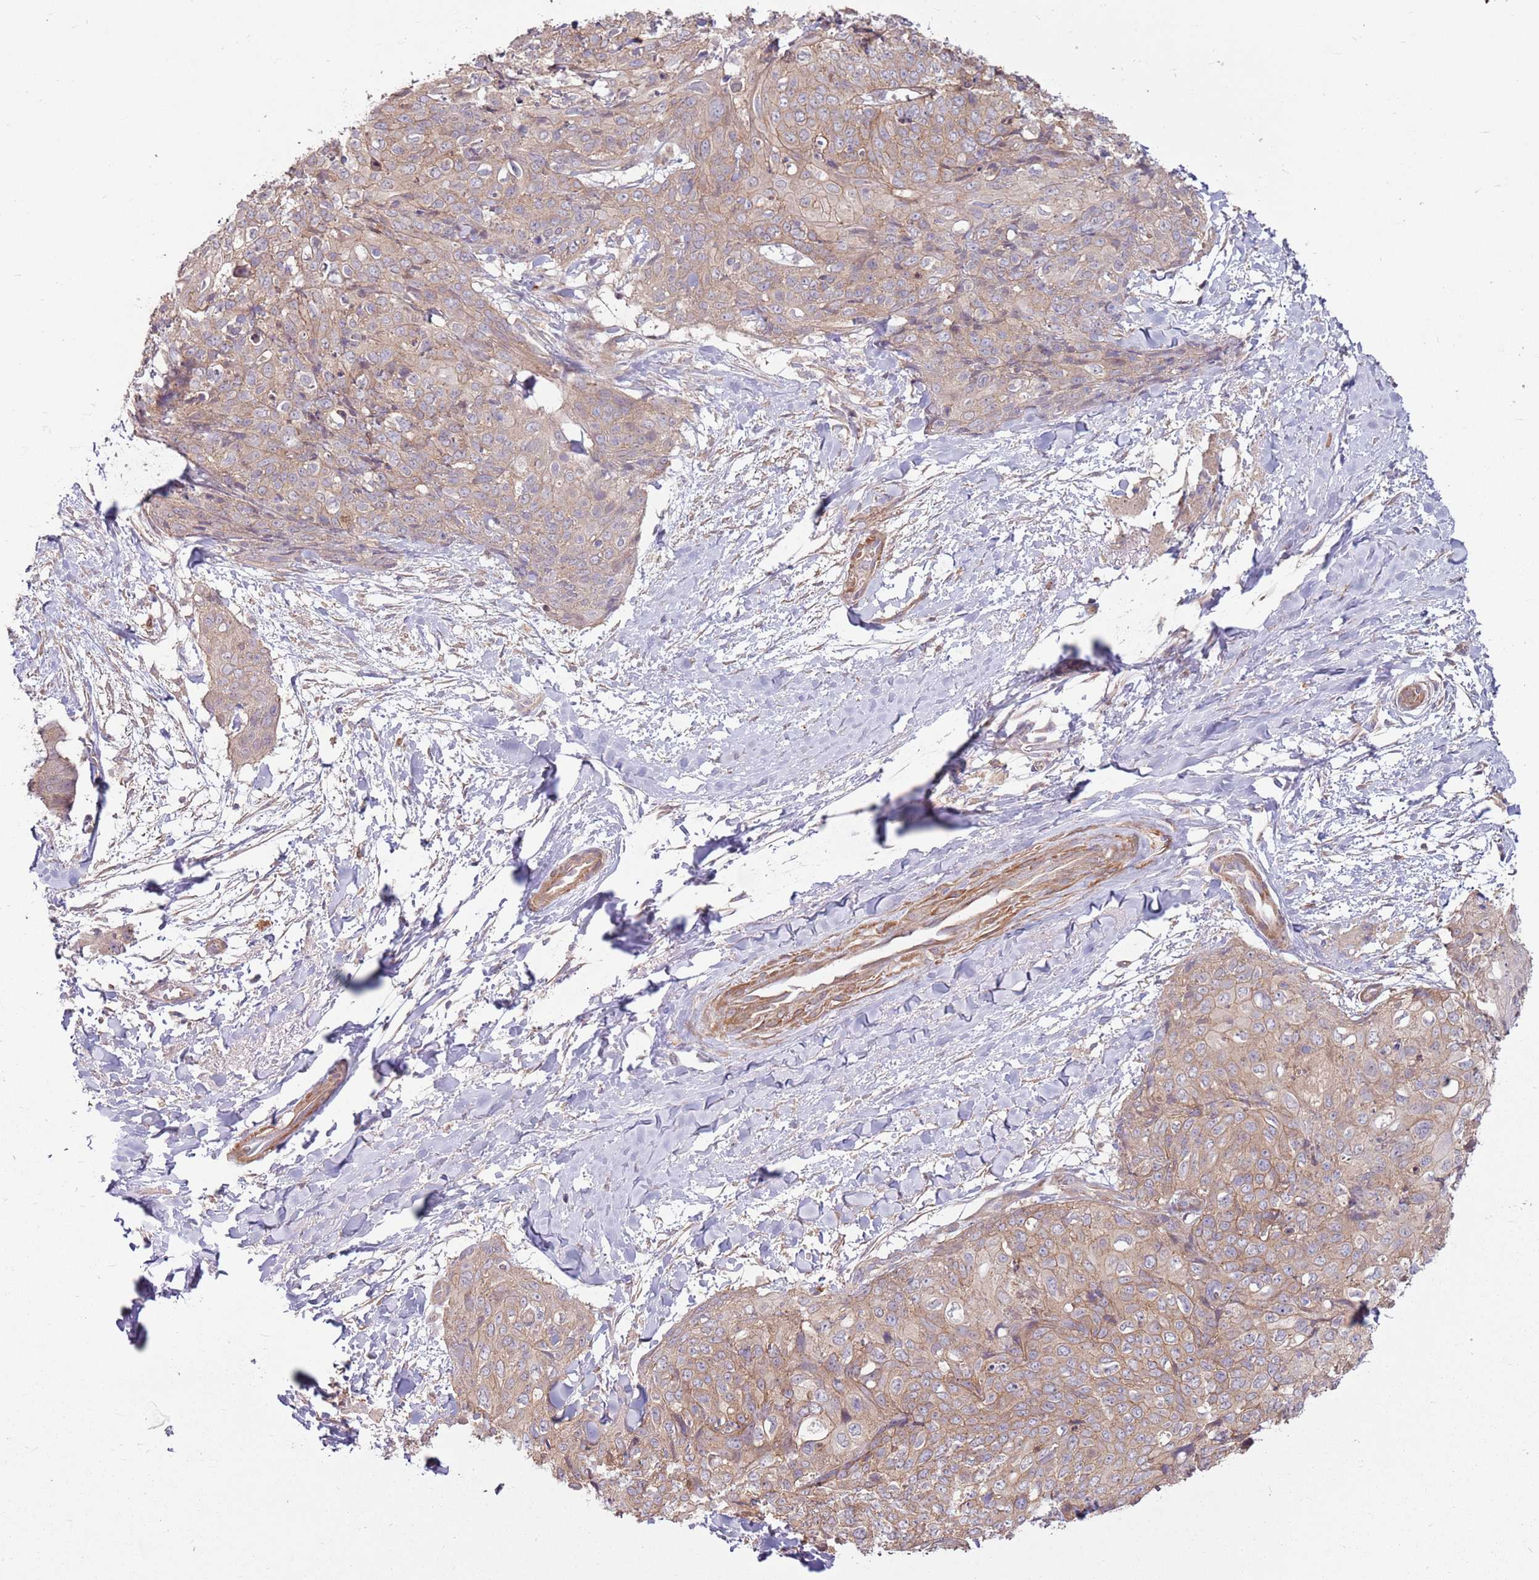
{"staining": {"intensity": "weak", "quantity": "25%-75%", "location": "cytoplasmic/membranous"}, "tissue": "skin cancer", "cell_type": "Tumor cells", "image_type": "cancer", "snomed": [{"axis": "morphology", "description": "Squamous cell carcinoma, NOS"}, {"axis": "topography", "description": "Skin"}, {"axis": "topography", "description": "Vulva"}], "caption": "Skin squamous cell carcinoma tissue exhibits weak cytoplasmic/membranous expression in approximately 25%-75% of tumor cells, visualized by immunohistochemistry. (DAB (3,3'-diaminobenzidine) IHC with brightfield microscopy, high magnification).", "gene": "SPATA31D1", "patient": {"sex": "female", "age": 85}}